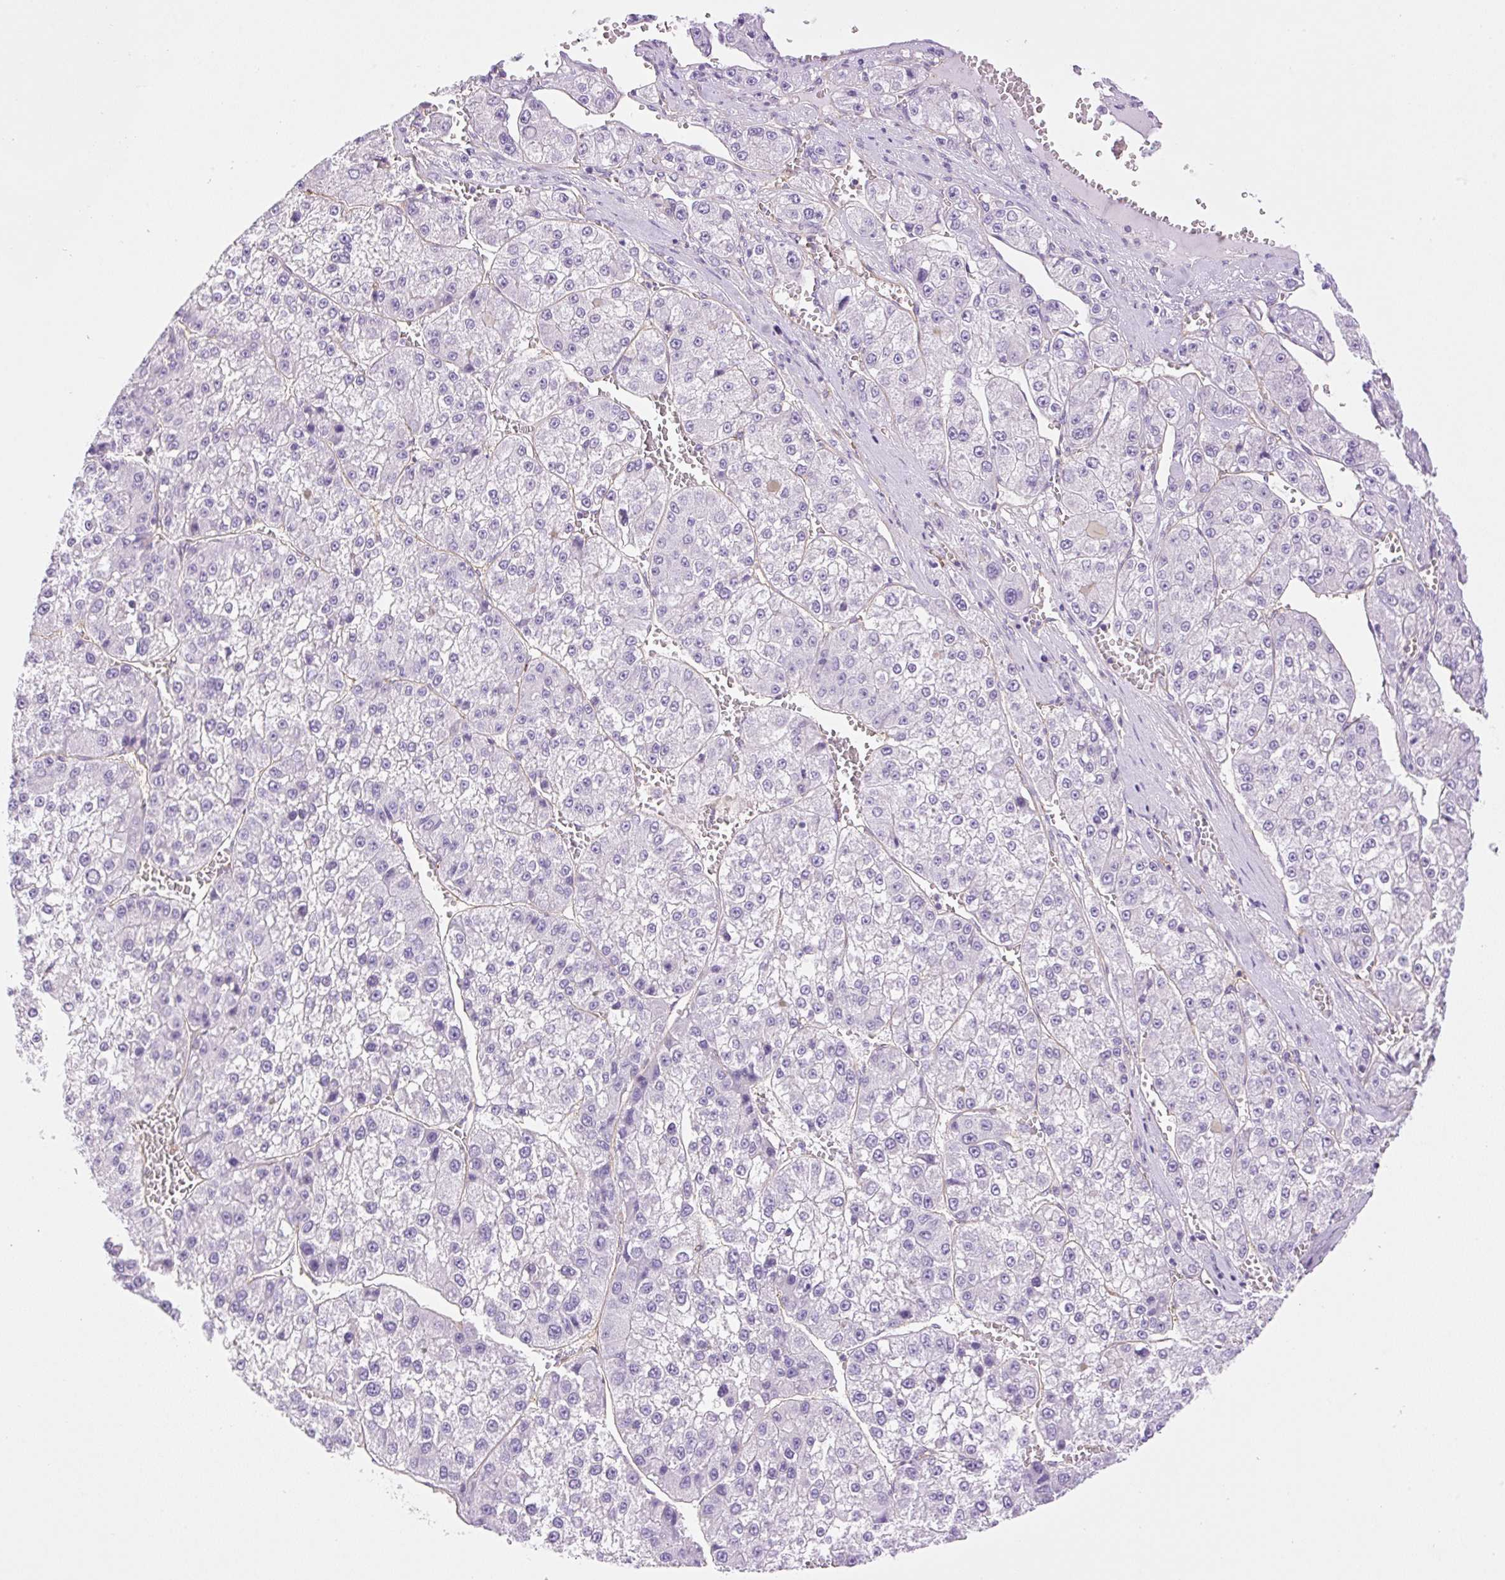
{"staining": {"intensity": "negative", "quantity": "none", "location": "none"}, "tissue": "liver cancer", "cell_type": "Tumor cells", "image_type": "cancer", "snomed": [{"axis": "morphology", "description": "Carcinoma, Hepatocellular, NOS"}, {"axis": "topography", "description": "Liver"}], "caption": "Human liver hepatocellular carcinoma stained for a protein using IHC exhibits no expression in tumor cells.", "gene": "EHD3", "patient": {"sex": "female", "age": 73}}